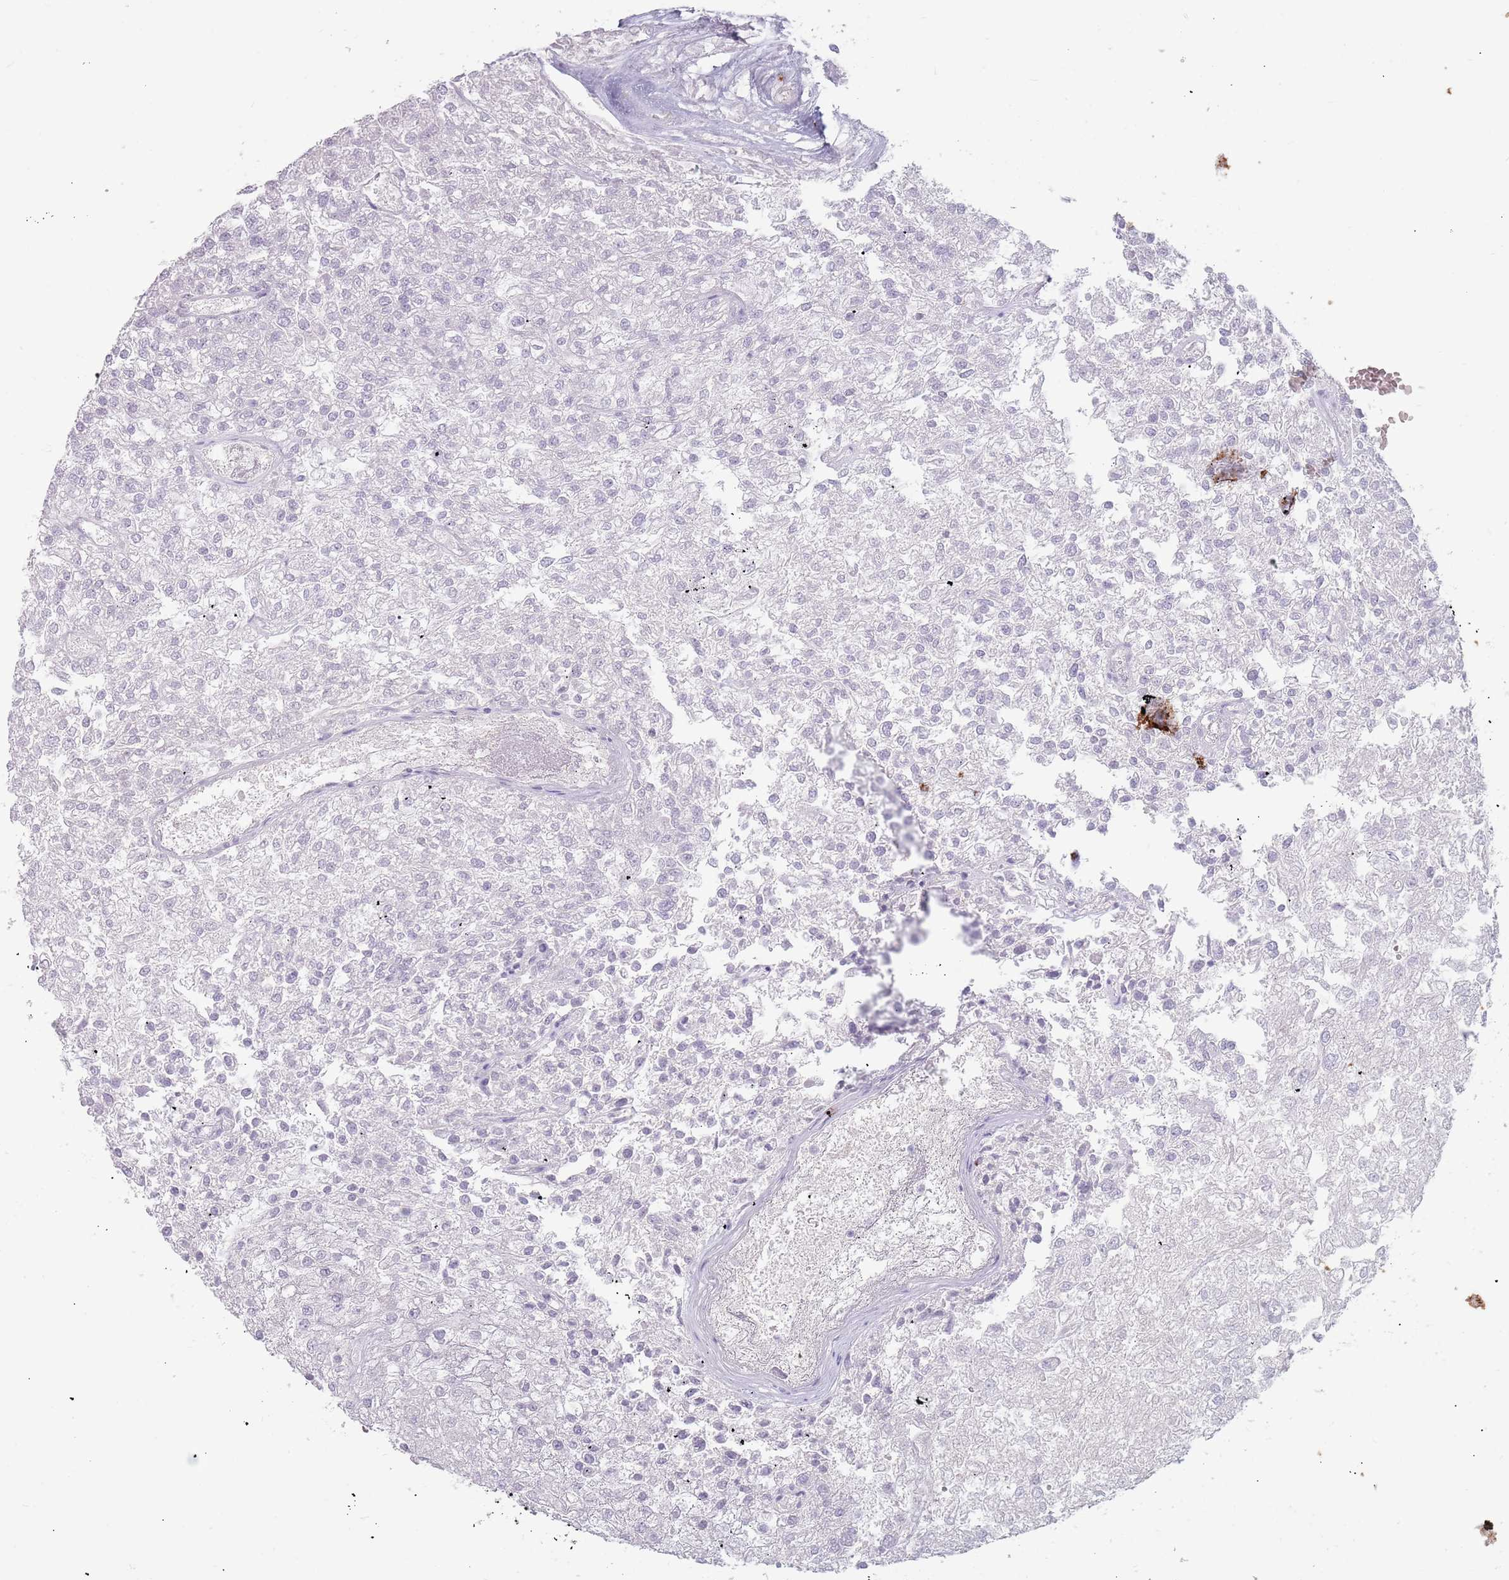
{"staining": {"intensity": "negative", "quantity": "none", "location": "none"}, "tissue": "renal cancer", "cell_type": "Tumor cells", "image_type": "cancer", "snomed": [{"axis": "morphology", "description": "Adenocarcinoma, NOS"}, {"axis": "topography", "description": "Kidney"}], "caption": "IHC of adenocarcinoma (renal) shows no expression in tumor cells. (DAB (3,3'-diaminobenzidine) immunohistochemistry (IHC) visualized using brightfield microscopy, high magnification).", "gene": "STYK1", "patient": {"sex": "female", "age": 54}}